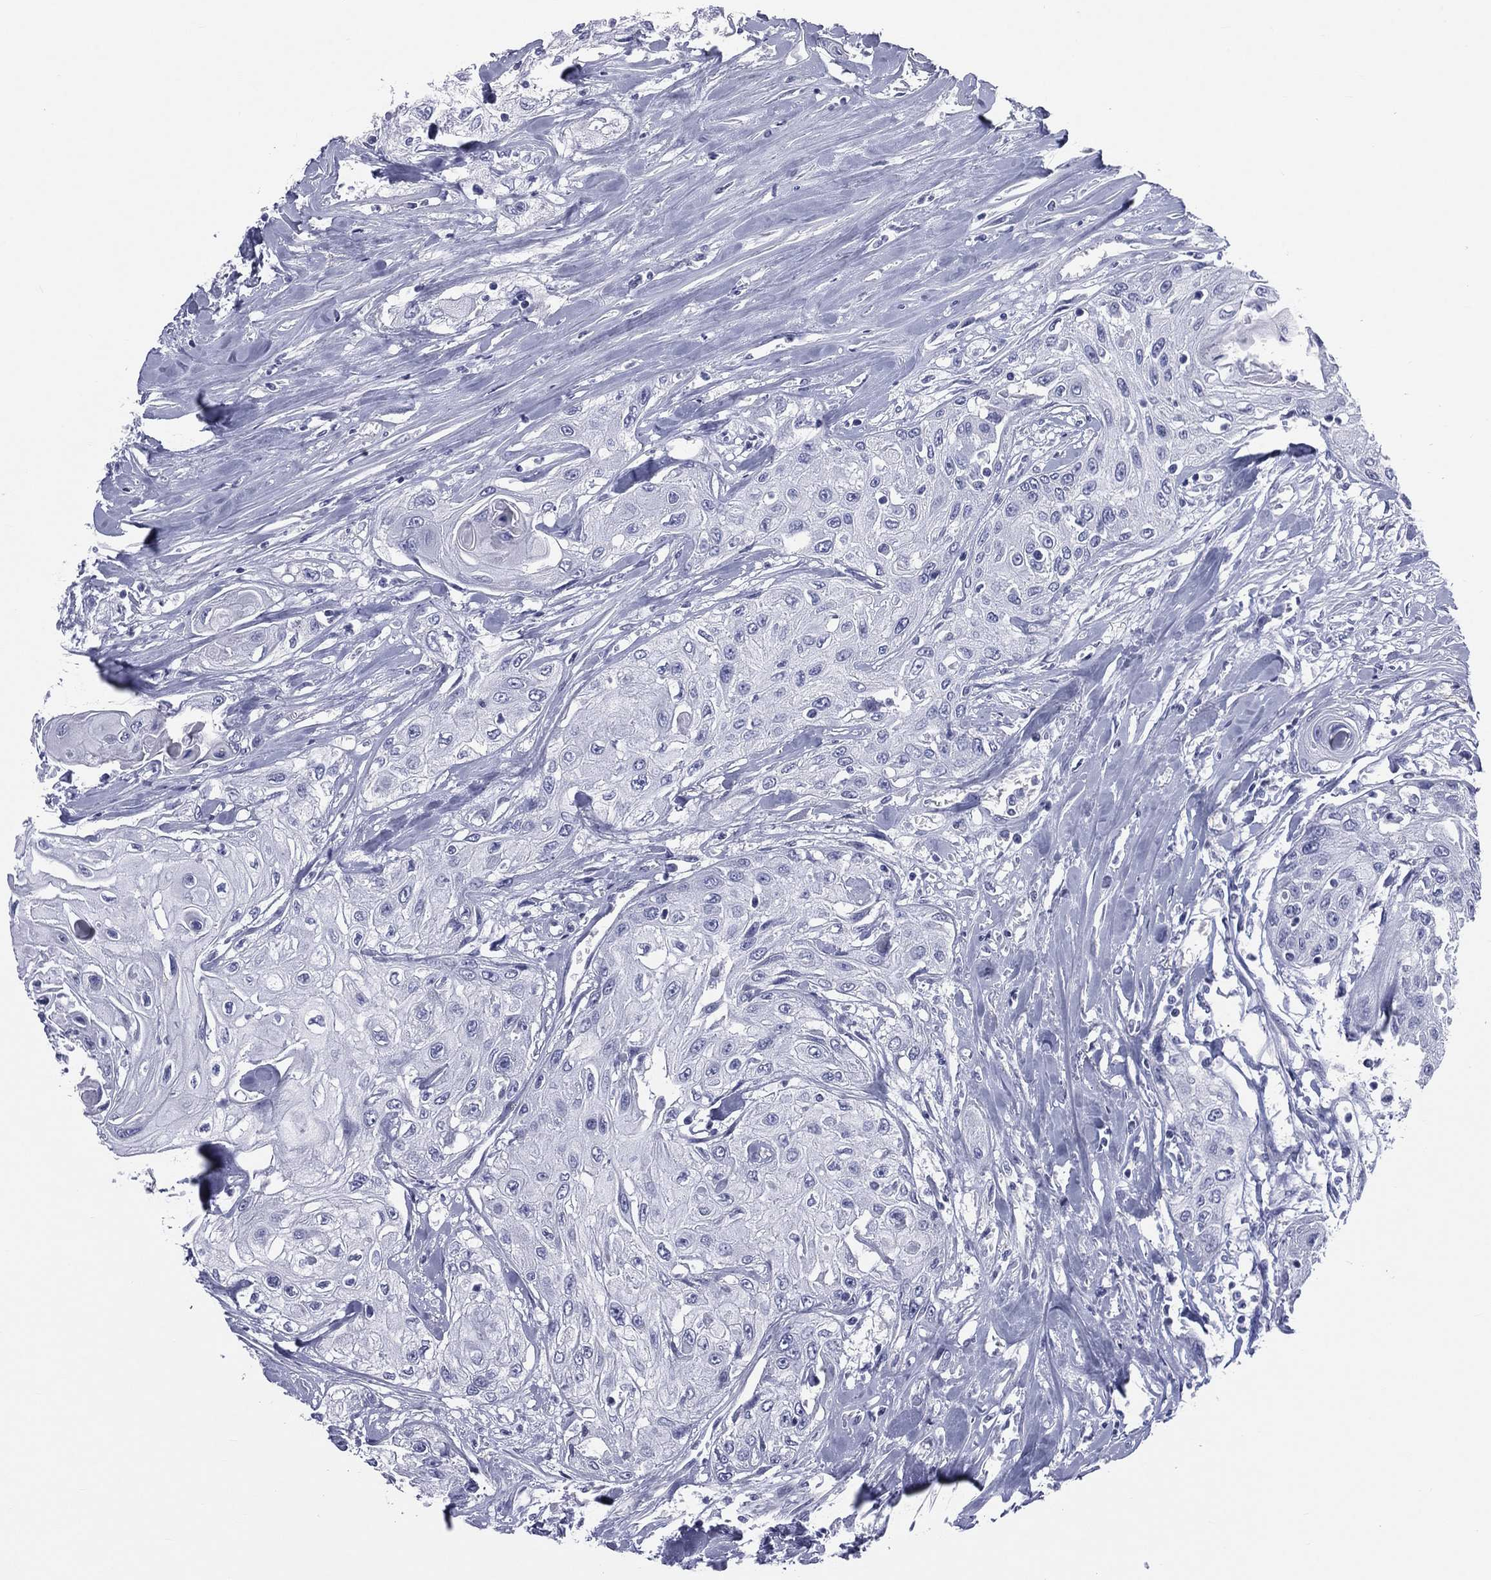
{"staining": {"intensity": "negative", "quantity": "none", "location": "none"}, "tissue": "head and neck cancer", "cell_type": "Tumor cells", "image_type": "cancer", "snomed": [{"axis": "morphology", "description": "Normal tissue, NOS"}, {"axis": "morphology", "description": "Squamous cell carcinoma, NOS"}, {"axis": "topography", "description": "Oral tissue"}, {"axis": "topography", "description": "Peripheral nerve tissue"}, {"axis": "topography", "description": "Head-Neck"}], "caption": "High magnification brightfield microscopy of squamous cell carcinoma (head and neck) stained with DAB (brown) and counterstained with hematoxylin (blue): tumor cells show no significant positivity. (DAB immunohistochemistry (IHC), high magnification).", "gene": "MLN", "patient": {"sex": "female", "age": 59}}